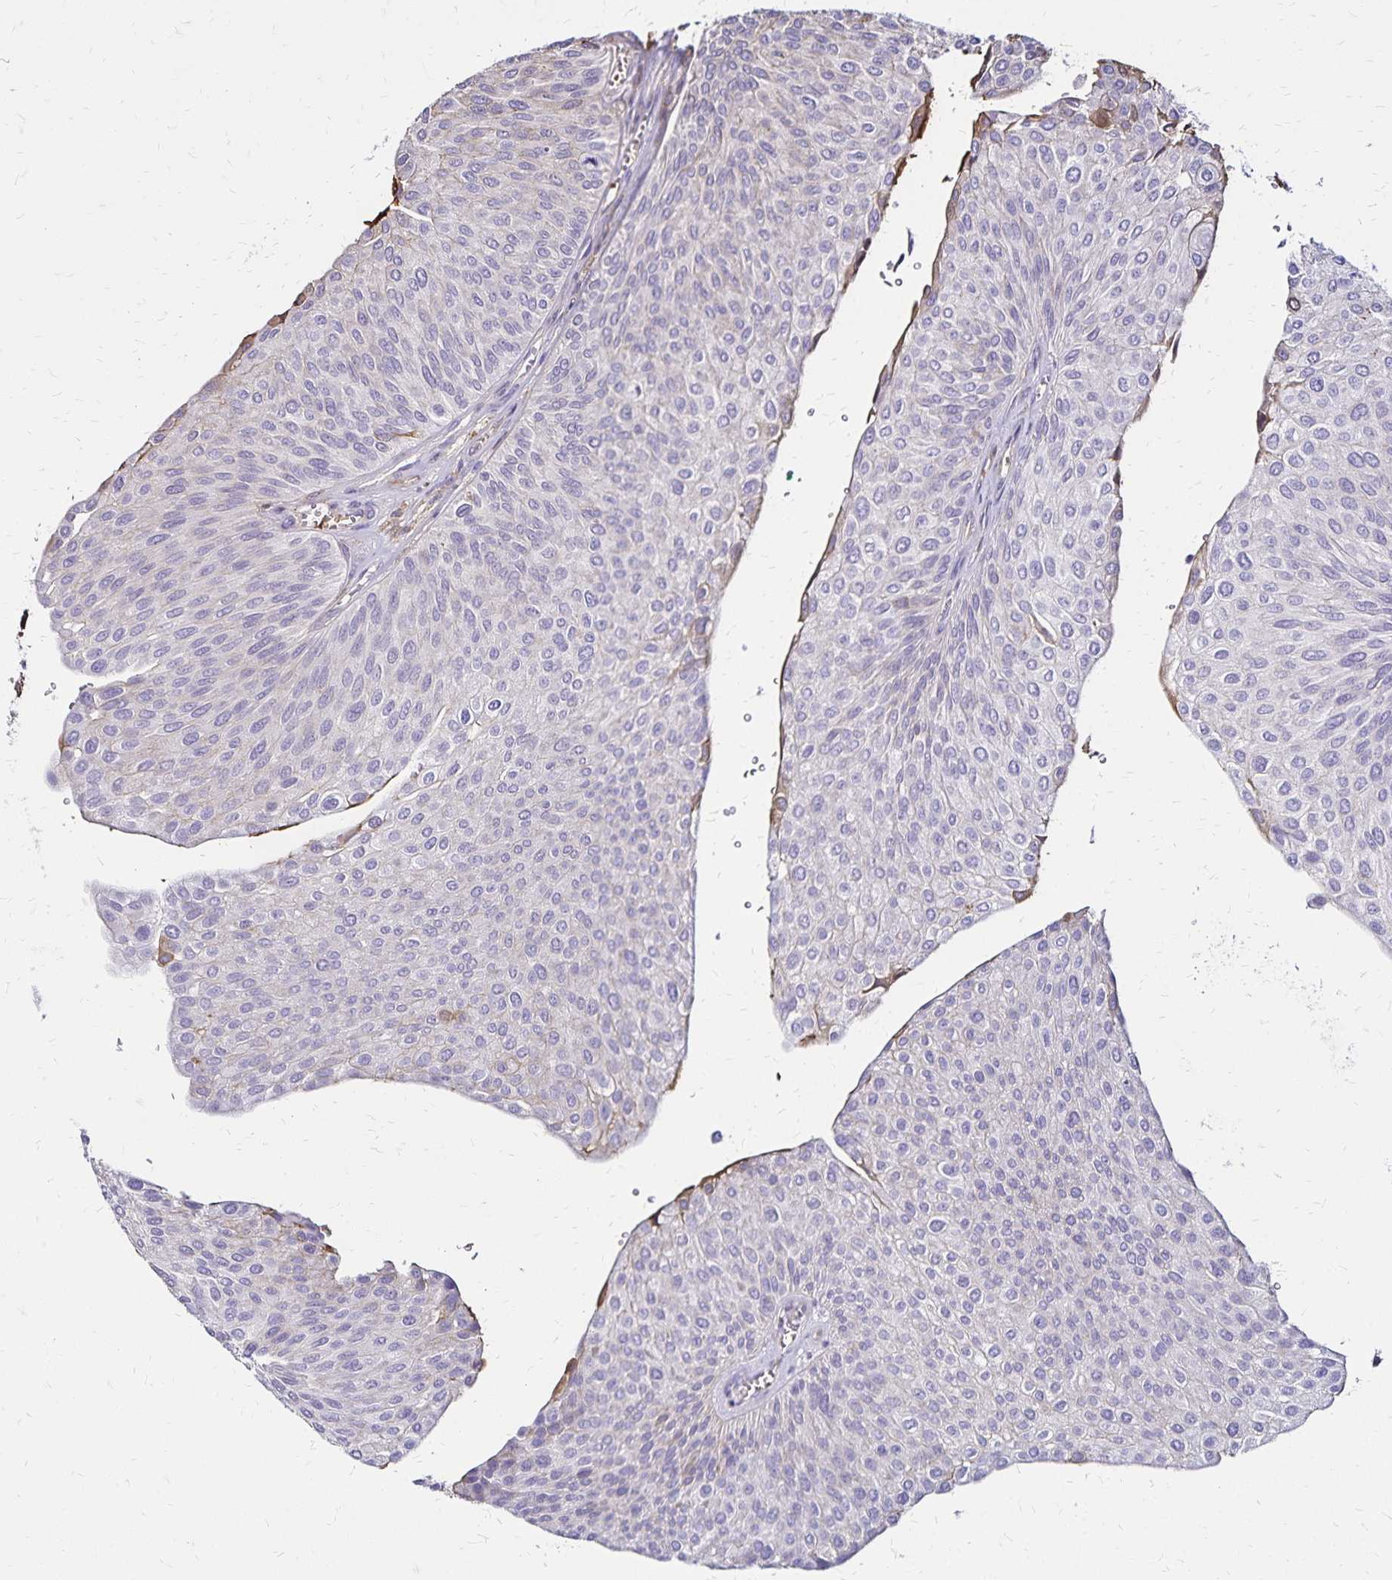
{"staining": {"intensity": "negative", "quantity": "none", "location": "none"}, "tissue": "urothelial cancer", "cell_type": "Tumor cells", "image_type": "cancer", "snomed": [{"axis": "morphology", "description": "Urothelial carcinoma, NOS"}, {"axis": "topography", "description": "Urinary bladder"}], "caption": "Immunohistochemistry micrograph of human urothelial cancer stained for a protein (brown), which exhibits no expression in tumor cells. (DAB IHC, high magnification).", "gene": "KISS1", "patient": {"sex": "male", "age": 67}}